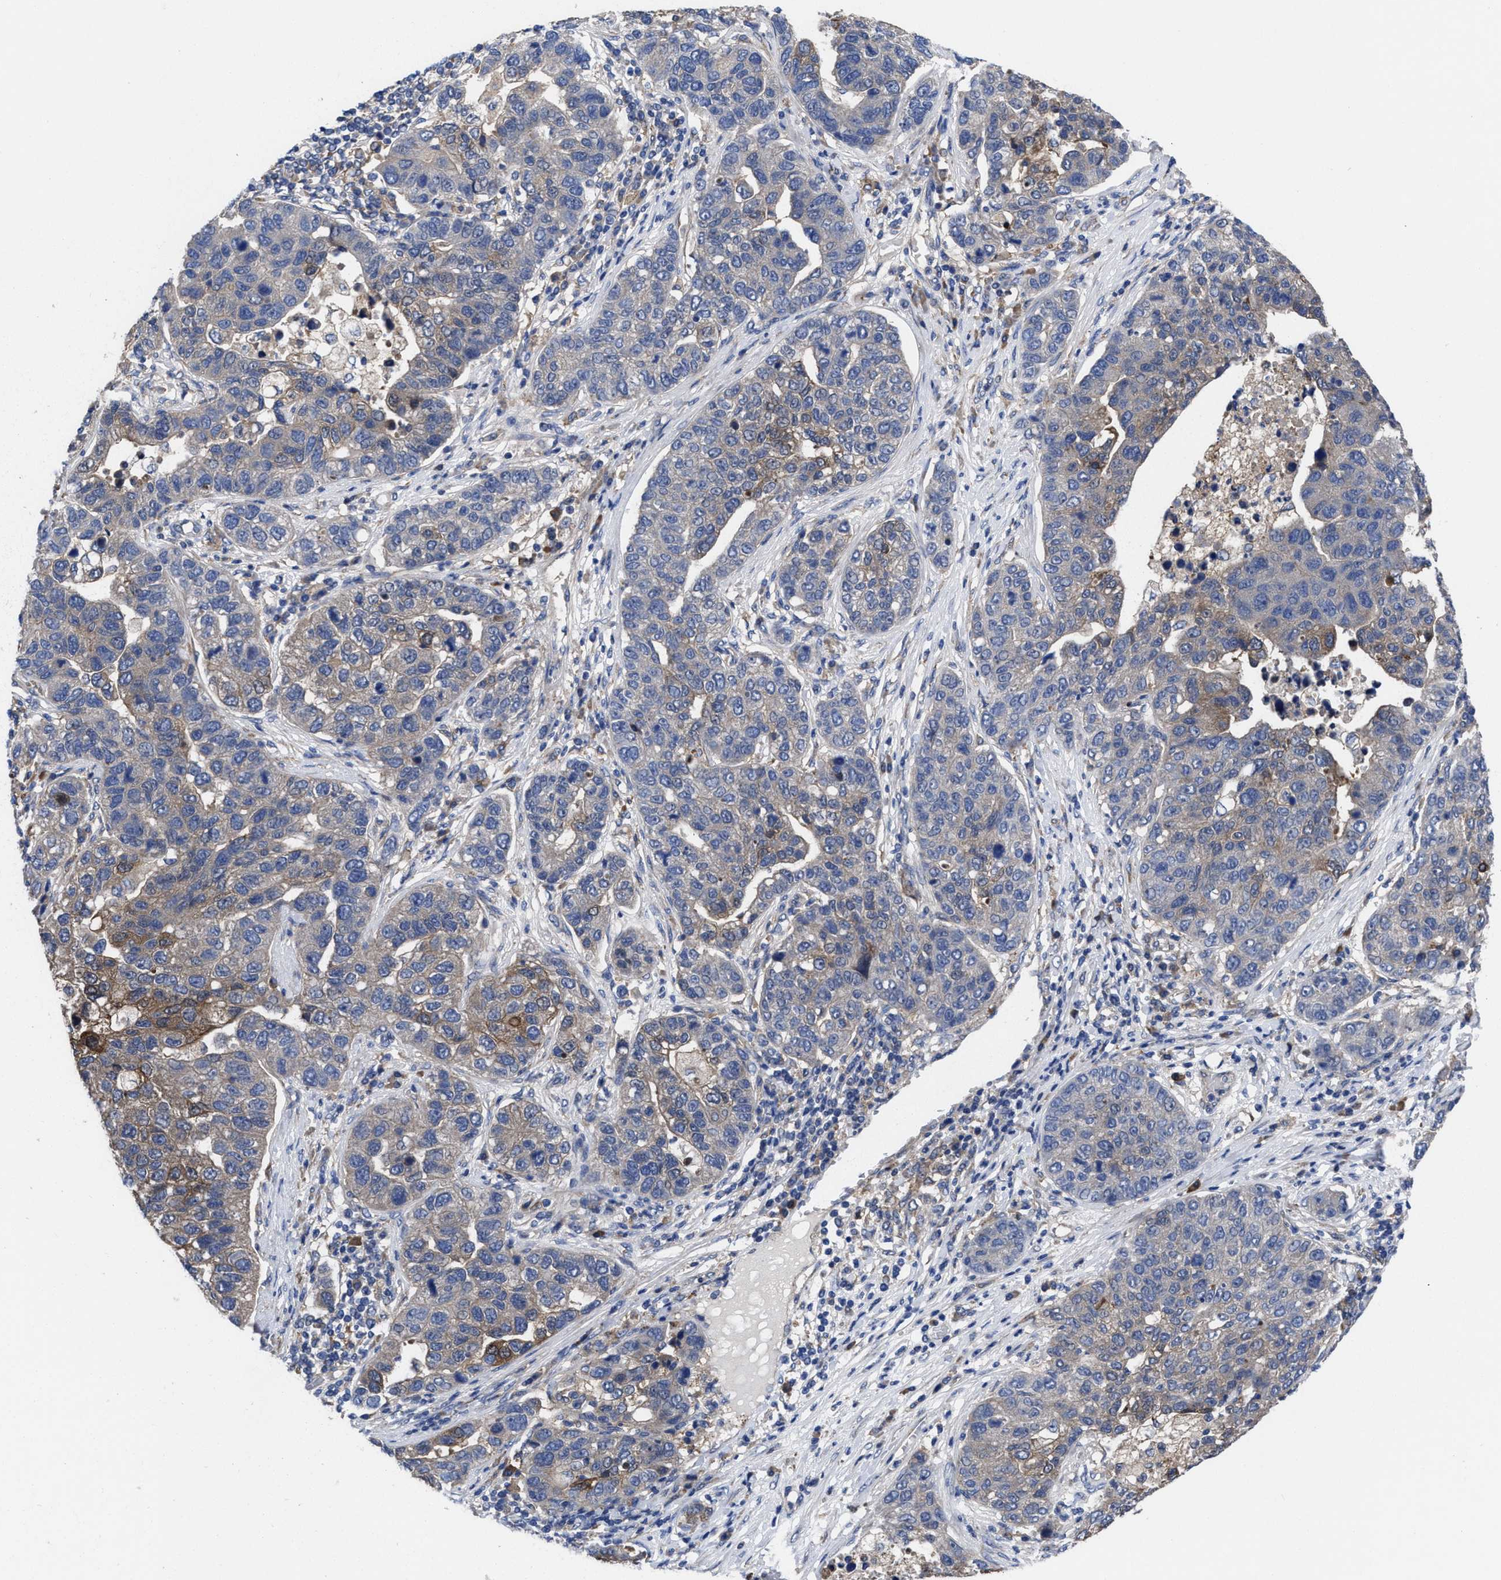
{"staining": {"intensity": "weak", "quantity": "25%-75%", "location": "cytoplasmic/membranous"}, "tissue": "pancreatic cancer", "cell_type": "Tumor cells", "image_type": "cancer", "snomed": [{"axis": "morphology", "description": "Adenocarcinoma, NOS"}, {"axis": "topography", "description": "Pancreas"}], "caption": "A high-resolution photomicrograph shows immunohistochemistry staining of adenocarcinoma (pancreatic), which demonstrates weak cytoplasmic/membranous staining in approximately 25%-75% of tumor cells.", "gene": "TXNDC17", "patient": {"sex": "female", "age": 61}}